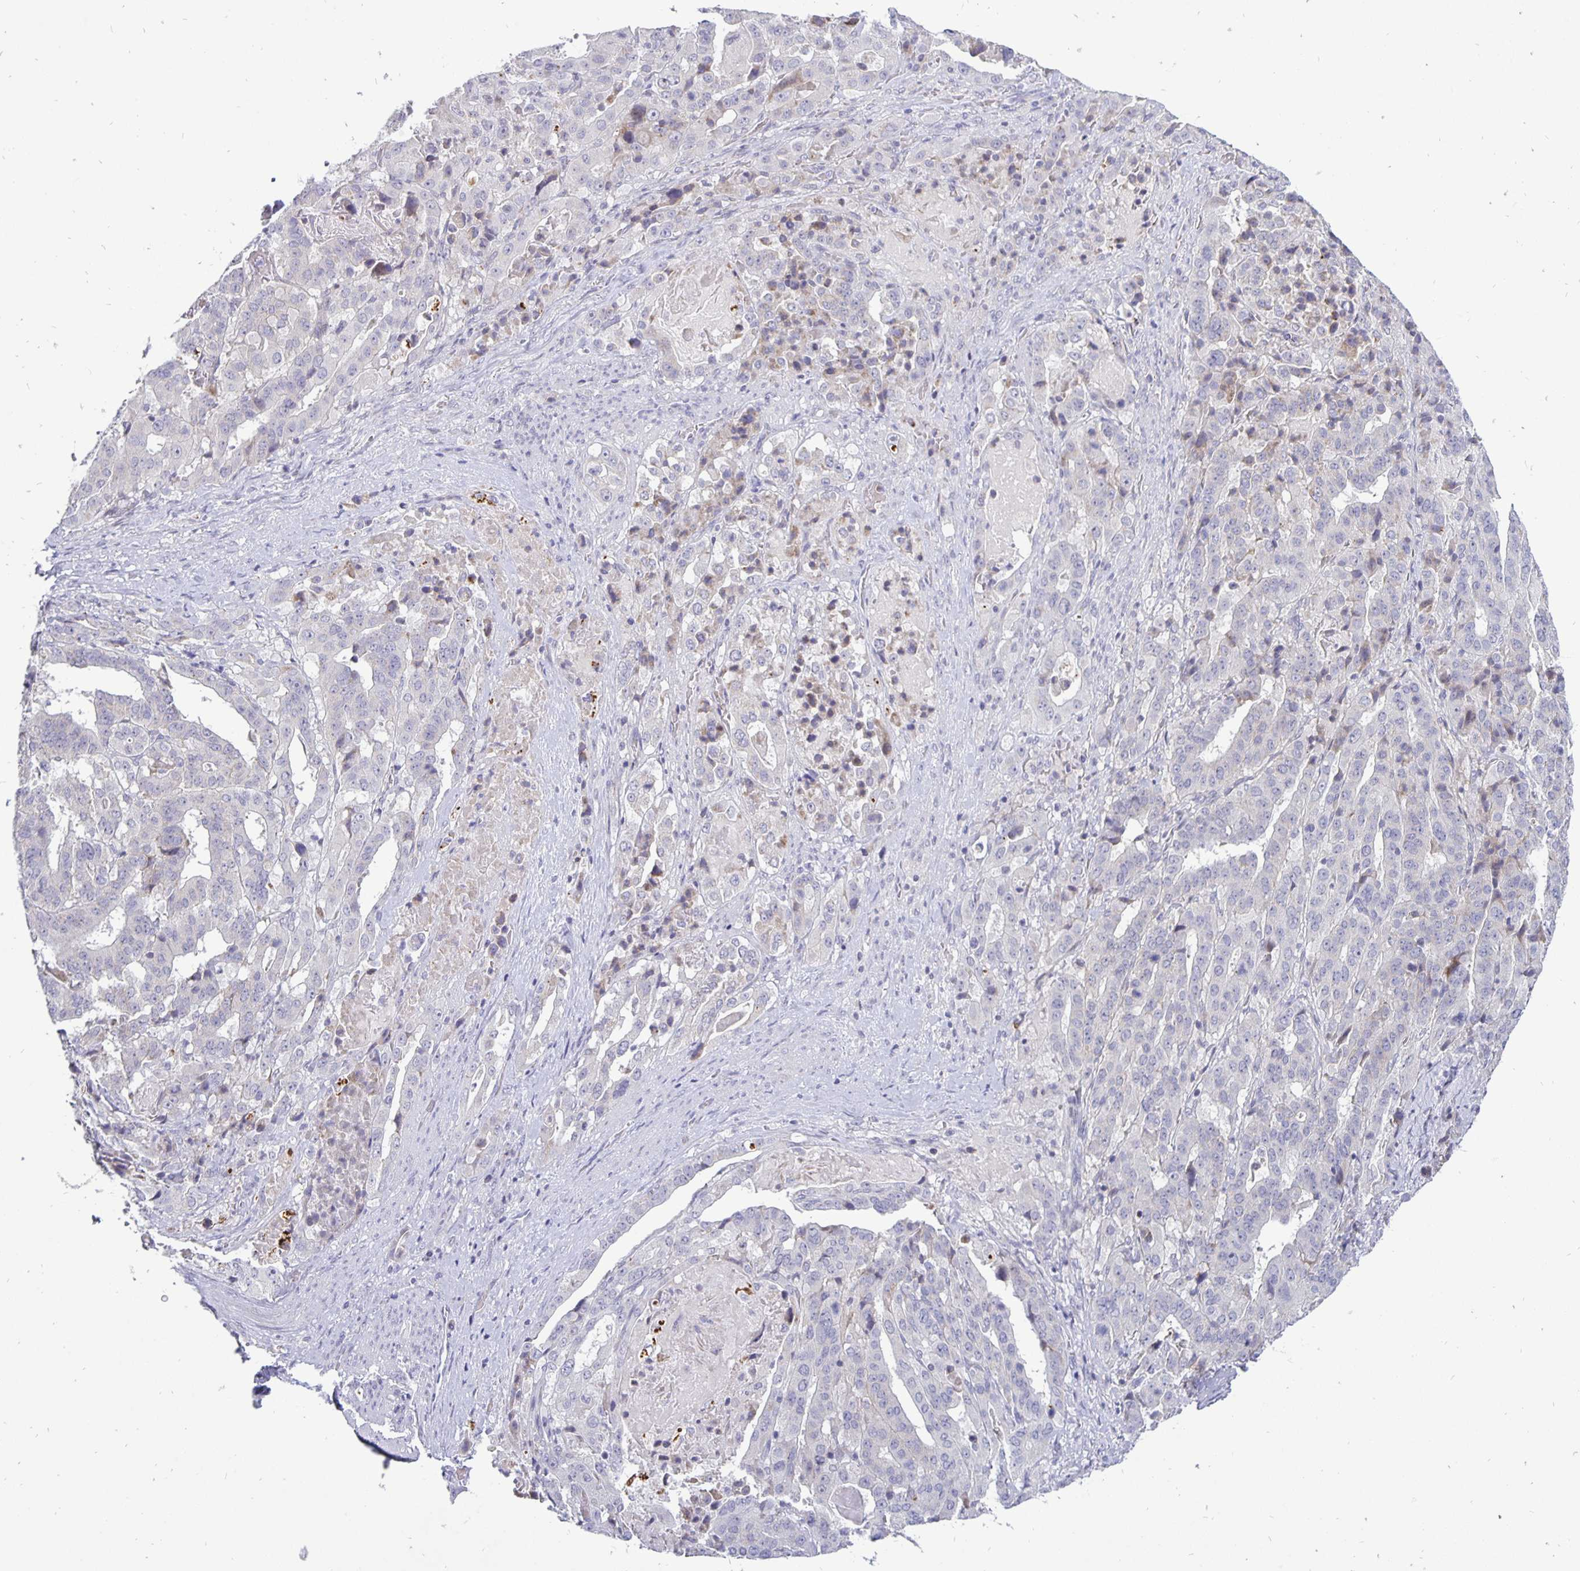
{"staining": {"intensity": "negative", "quantity": "none", "location": "none"}, "tissue": "stomach cancer", "cell_type": "Tumor cells", "image_type": "cancer", "snomed": [{"axis": "morphology", "description": "Adenocarcinoma, NOS"}, {"axis": "topography", "description": "Stomach"}], "caption": "The micrograph exhibits no staining of tumor cells in adenocarcinoma (stomach).", "gene": "ERBB2", "patient": {"sex": "male", "age": 48}}